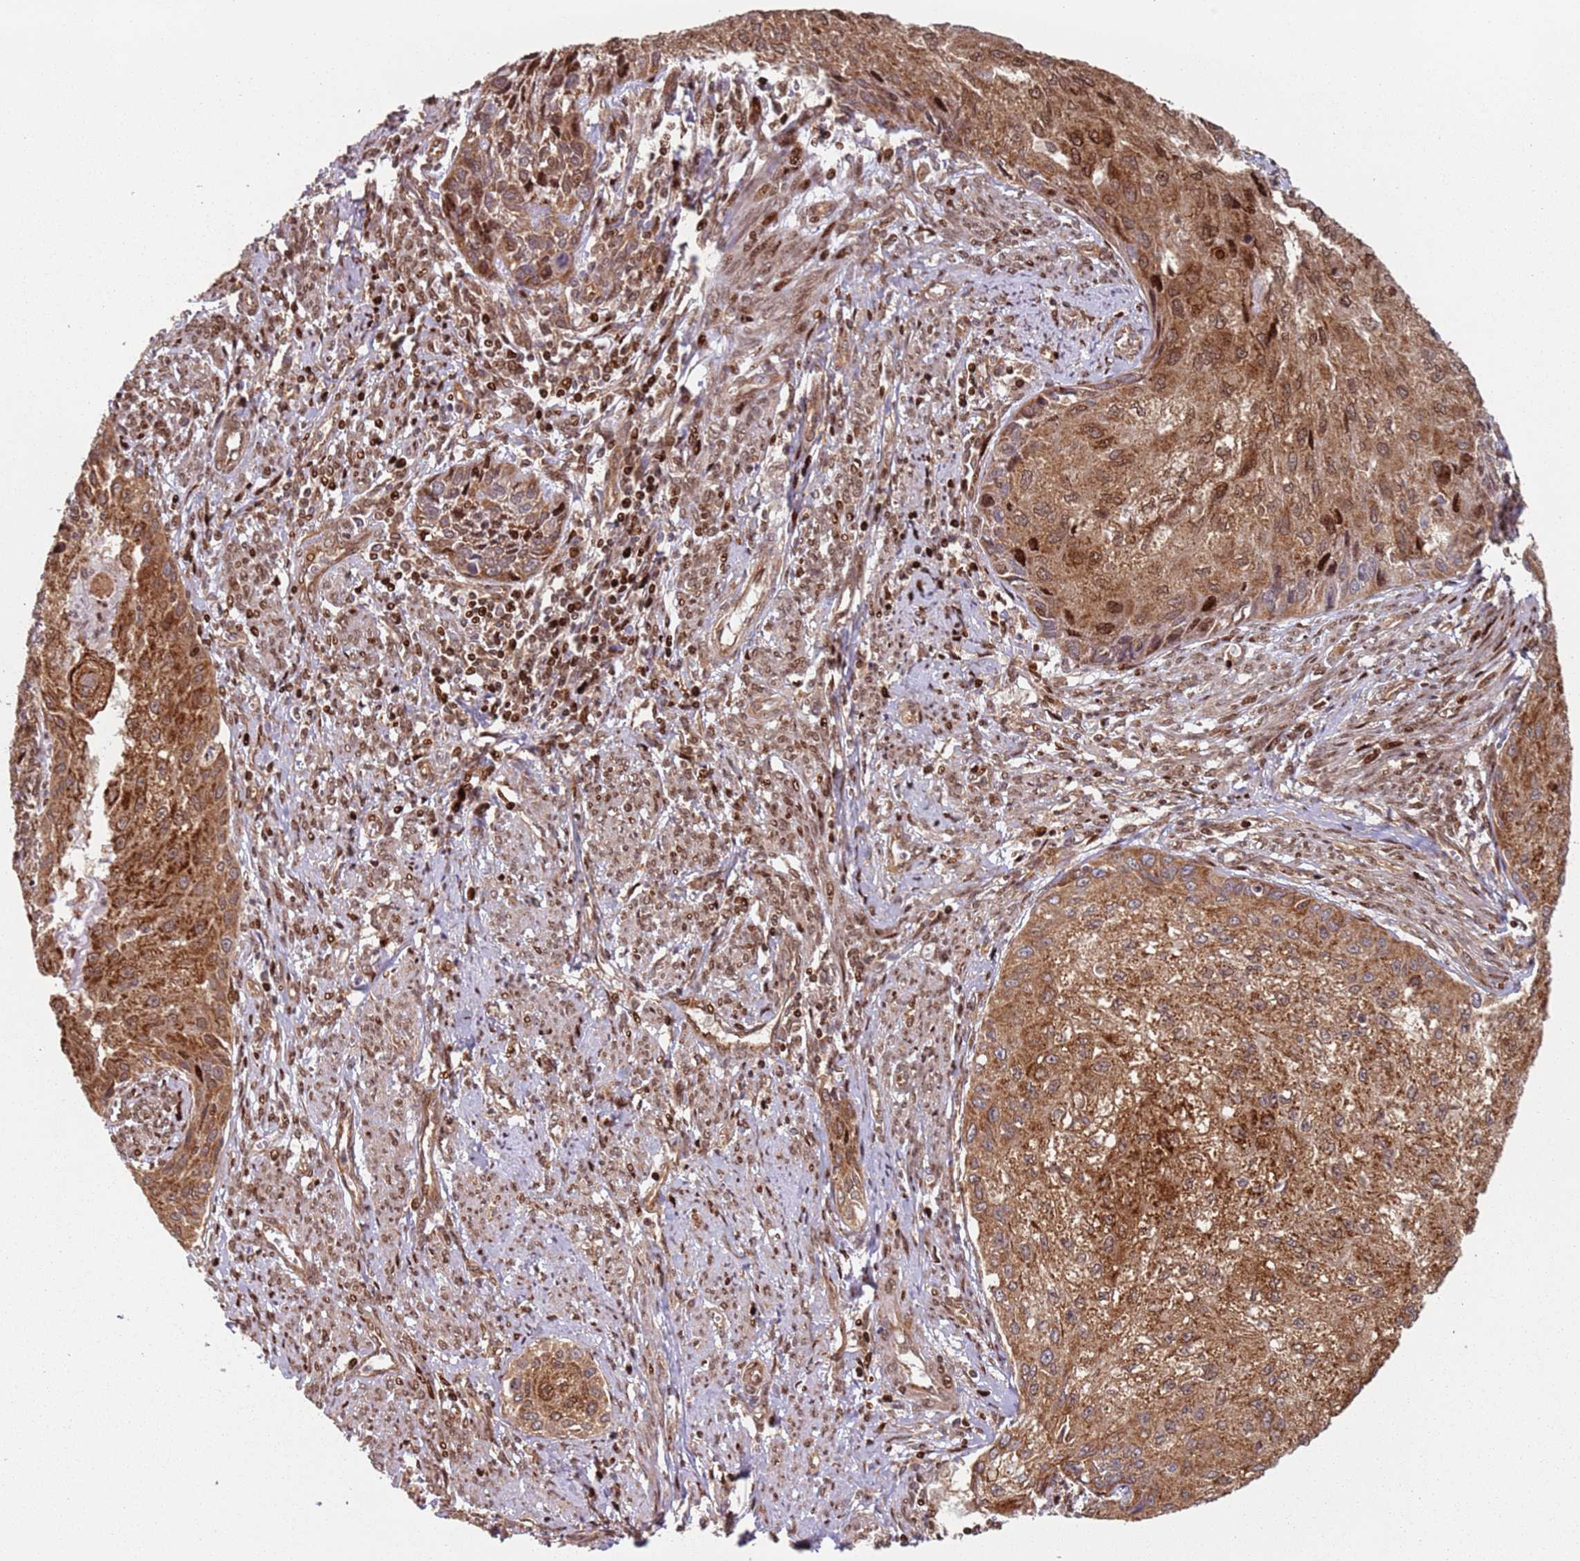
{"staining": {"intensity": "strong", "quantity": ">75%", "location": "cytoplasmic/membranous,nuclear"}, "tissue": "cervical cancer", "cell_type": "Tumor cells", "image_type": "cancer", "snomed": [{"axis": "morphology", "description": "Squamous cell carcinoma, NOS"}, {"axis": "topography", "description": "Cervix"}], "caption": "Strong cytoplasmic/membranous and nuclear staining is identified in about >75% of tumor cells in squamous cell carcinoma (cervical).", "gene": "HNRNPLL", "patient": {"sex": "female", "age": 67}}